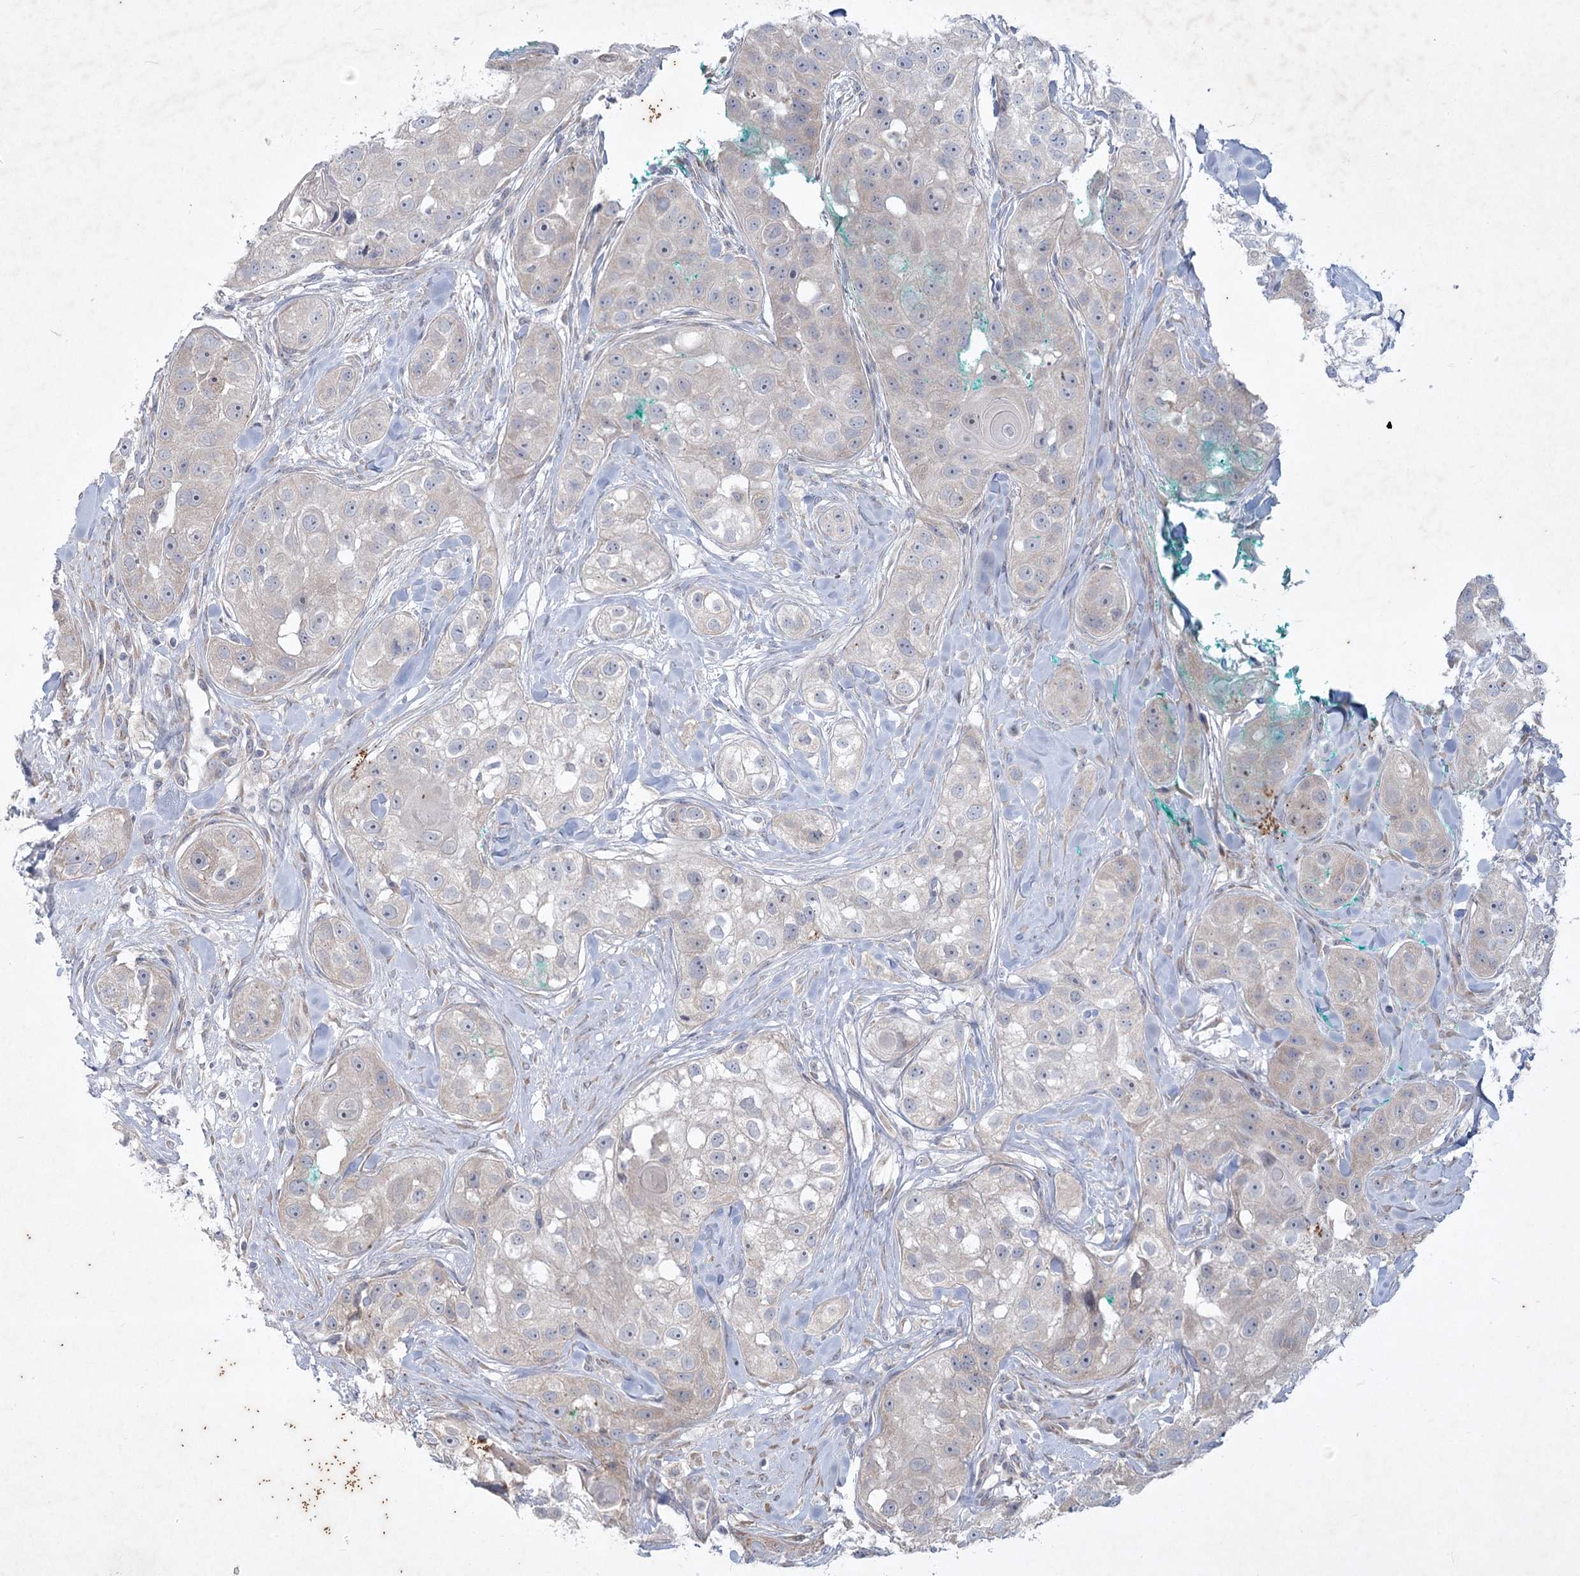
{"staining": {"intensity": "negative", "quantity": "none", "location": "none"}, "tissue": "head and neck cancer", "cell_type": "Tumor cells", "image_type": "cancer", "snomed": [{"axis": "morphology", "description": "Normal tissue, NOS"}, {"axis": "morphology", "description": "Squamous cell carcinoma, NOS"}, {"axis": "topography", "description": "Skeletal muscle"}, {"axis": "topography", "description": "Head-Neck"}], "caption": "High power microscopy histopathology image of an IHC image of head and neck squamous cell carcinoma, revealing no significant positivity in tumor cells.", "gene": "PLA2G12A", "patient": {"sex": "male", "age": 51}}